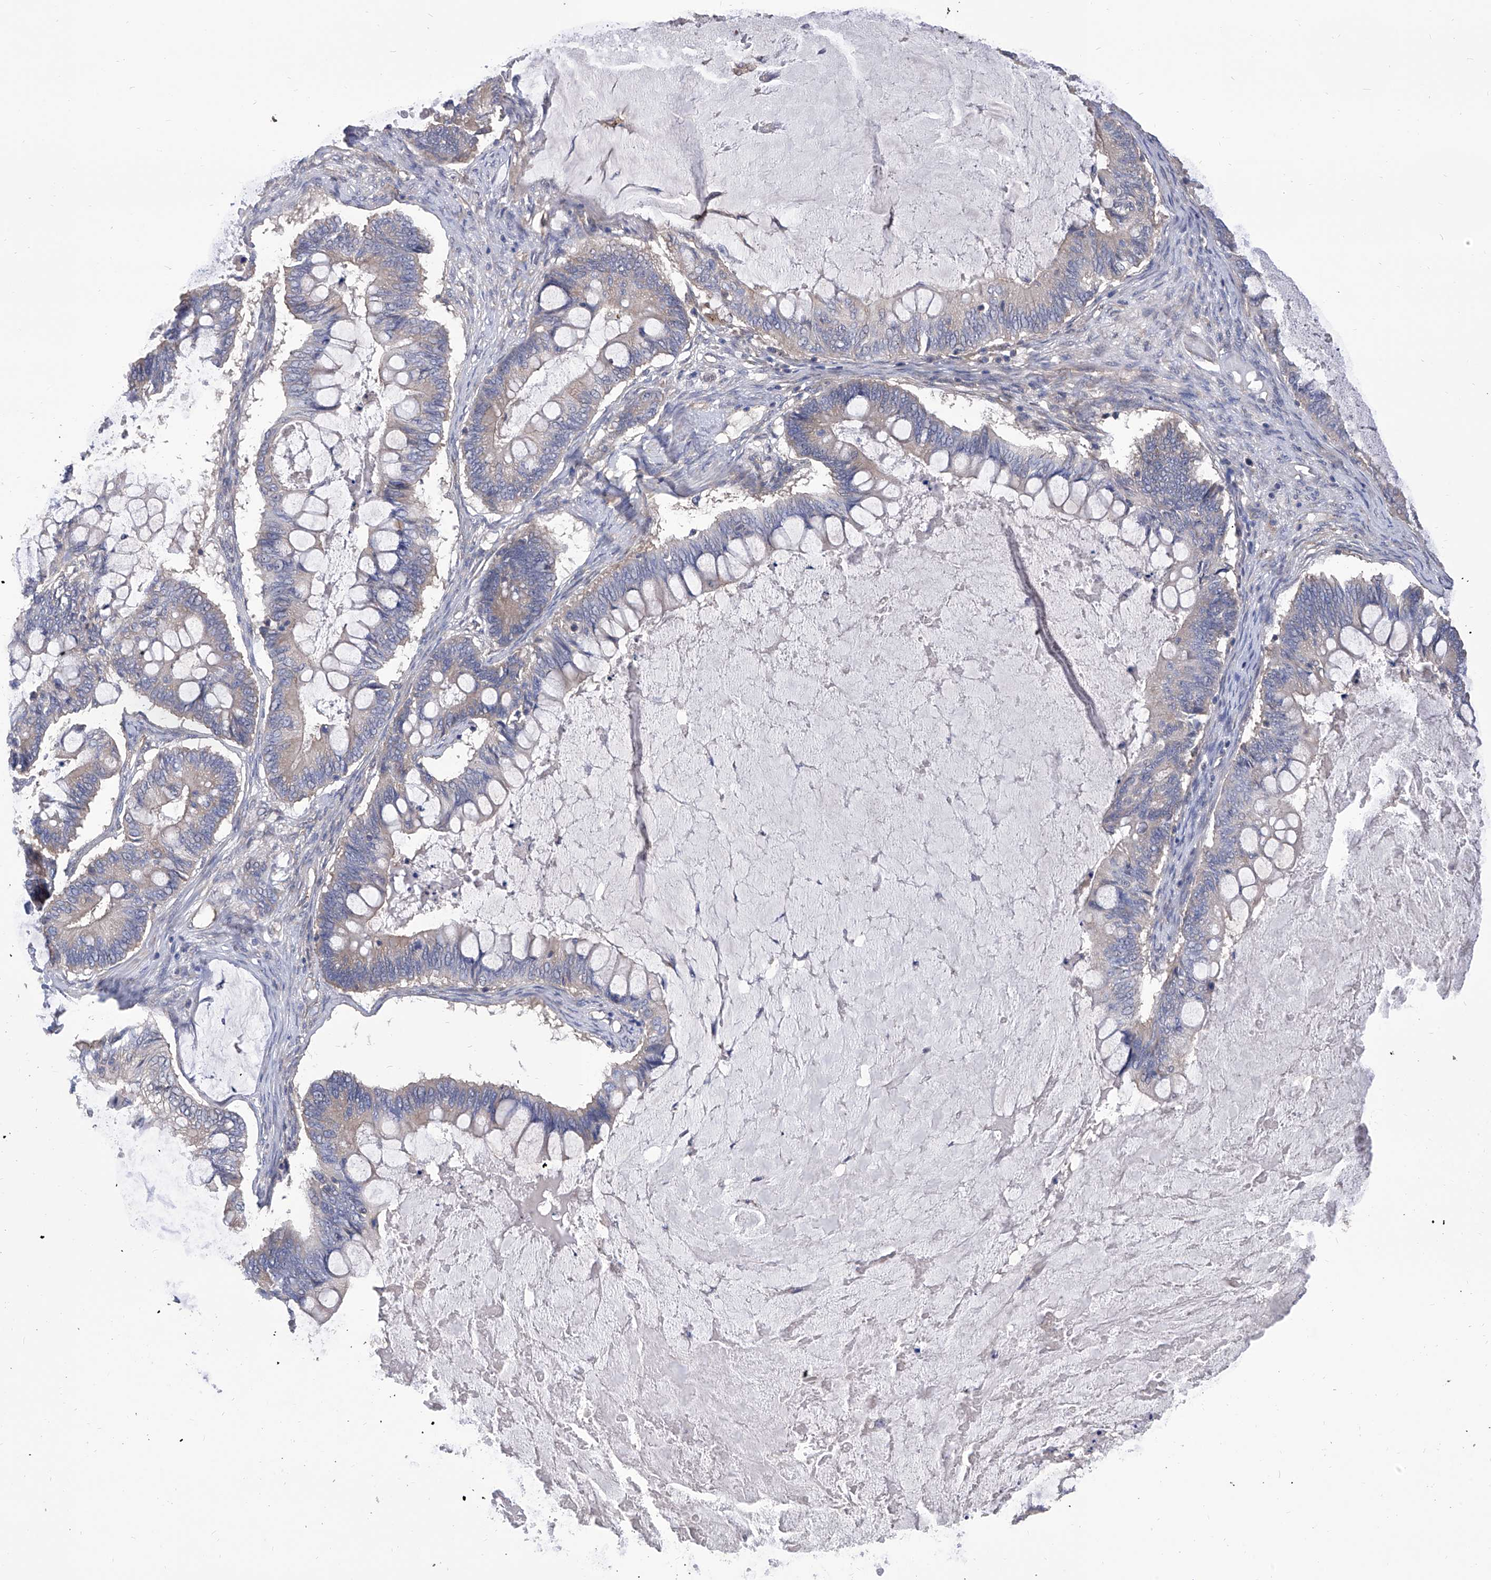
{"staining": {"intensity": "weak", "quantity": "<25%", "location": "cytoplasmic/membranous"}, "tissue": "ovarian cancer", "cell_type": "Tumor cells", "image_type": "cancer", "snomed": [{"axis": "morphology", "description": "Cystadenocarcinoma, mucinous, NOS"}, {"axis": "topography", "description": "Ovary"}], "caption": "DAB (3,3'-diaminobenzidine) immunohistochemical staining of human ovarian mucinous cystadenocarcinoma reveals no significant staining in tumor cells.", "gene": "TJAP1", "patient": {"sex": "female", "age": 61}}